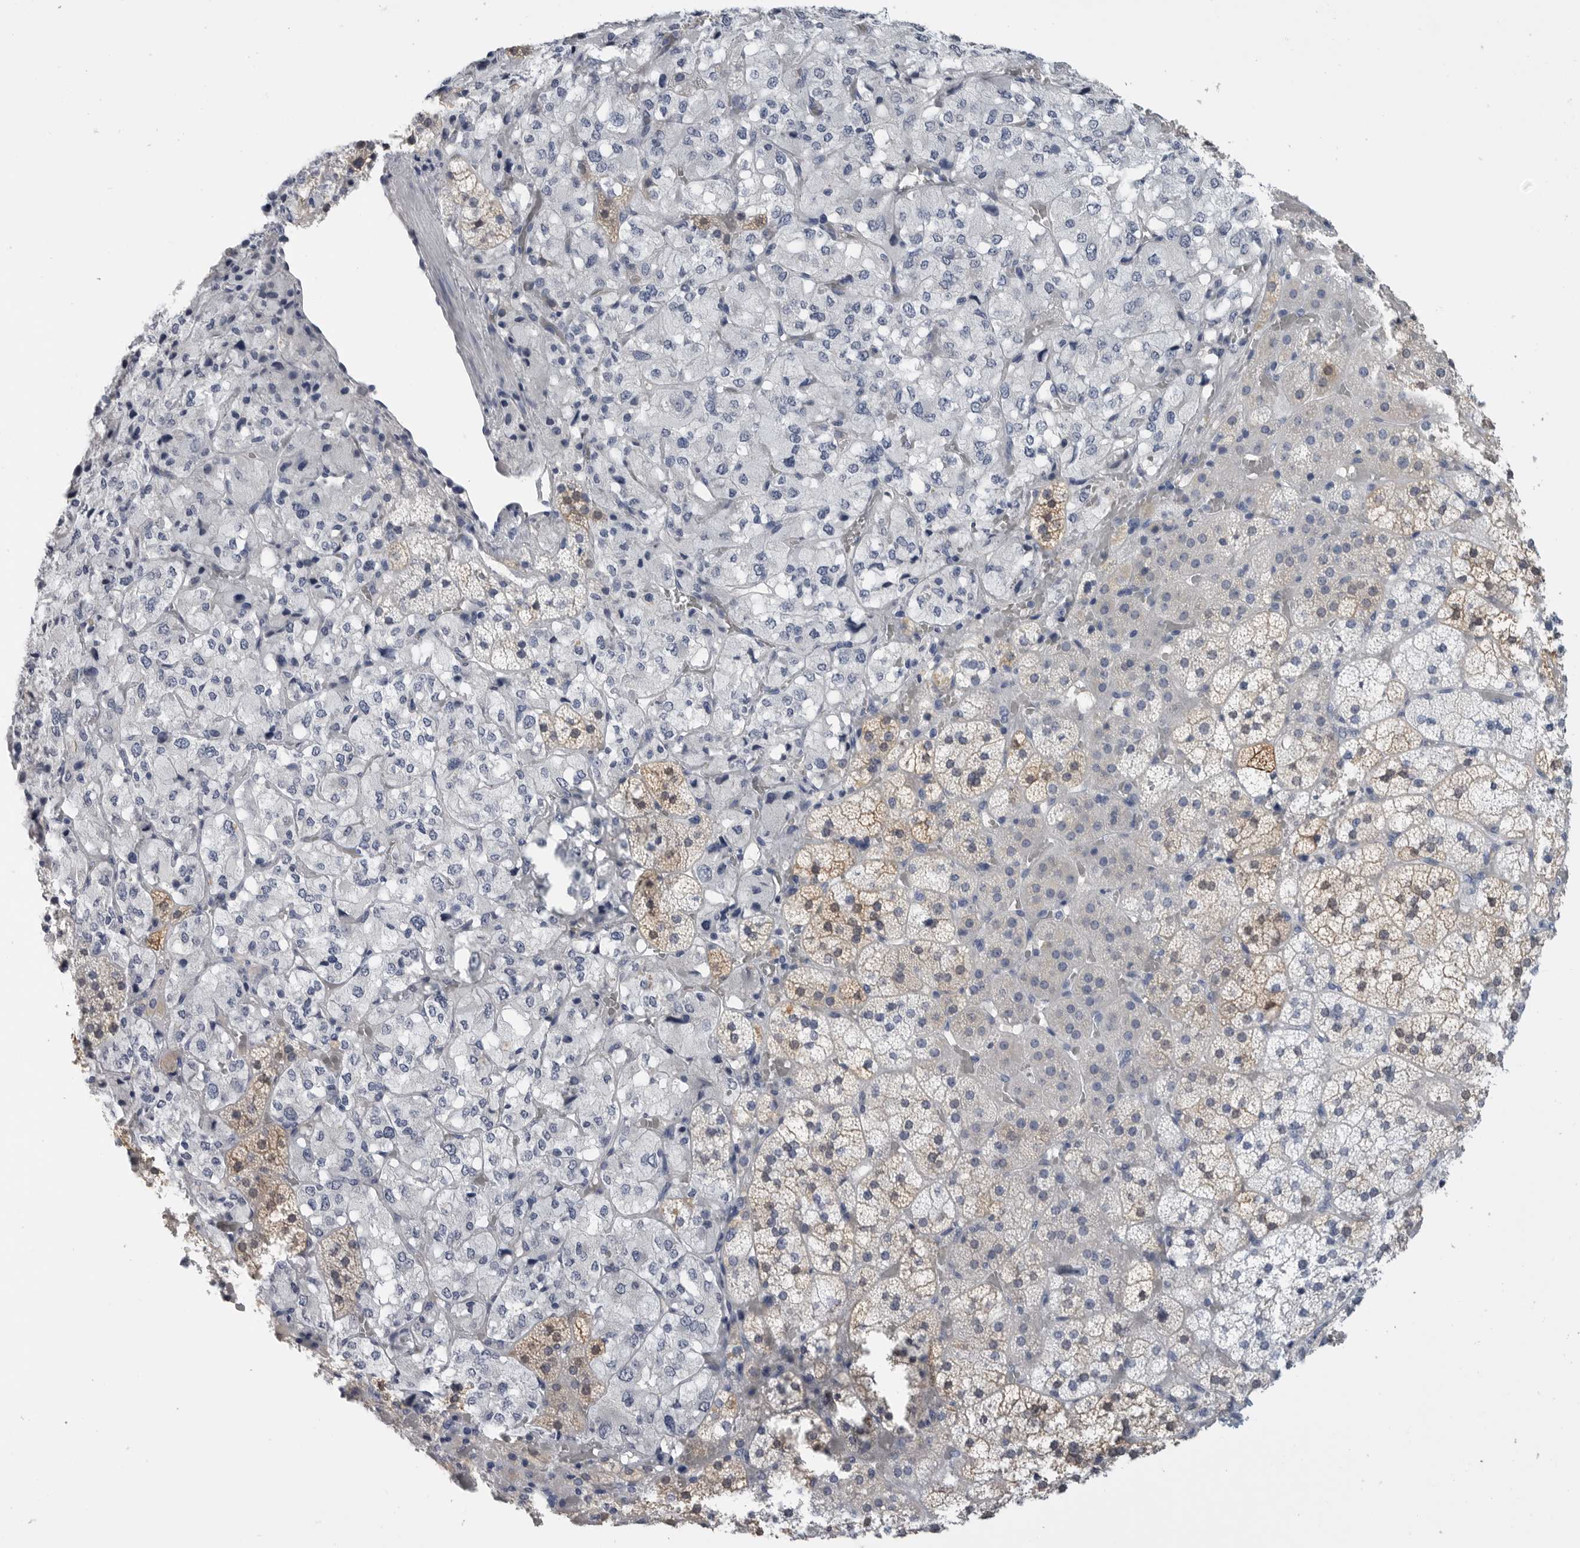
{"staining": {"intensity": "moderate", "quantity": "<25%", "location": "cytoplasmic/membranous"}, "tissue": "adrenal gland", "cell_type": "Glandular cells", "image_type": "normal", "snomed": [{"axis": "morphology", "description": "Normal tissue, NOS"}, {"axis": "topography", "description": "Adrenal gland"}], "caption": "Glandular cells demonstrate moderate cytoplasmic/membranous positivity in about <25% of cells in unremarkable adrenal gland. The staining is performed using DAB (3,3'-diaminobenzidine) brown chromogen to label protein expression. The nuclei are counter-stained blue using hematoxylin.", "gene": "FABP6", "patient": {"sex": "female", "age": 44}}